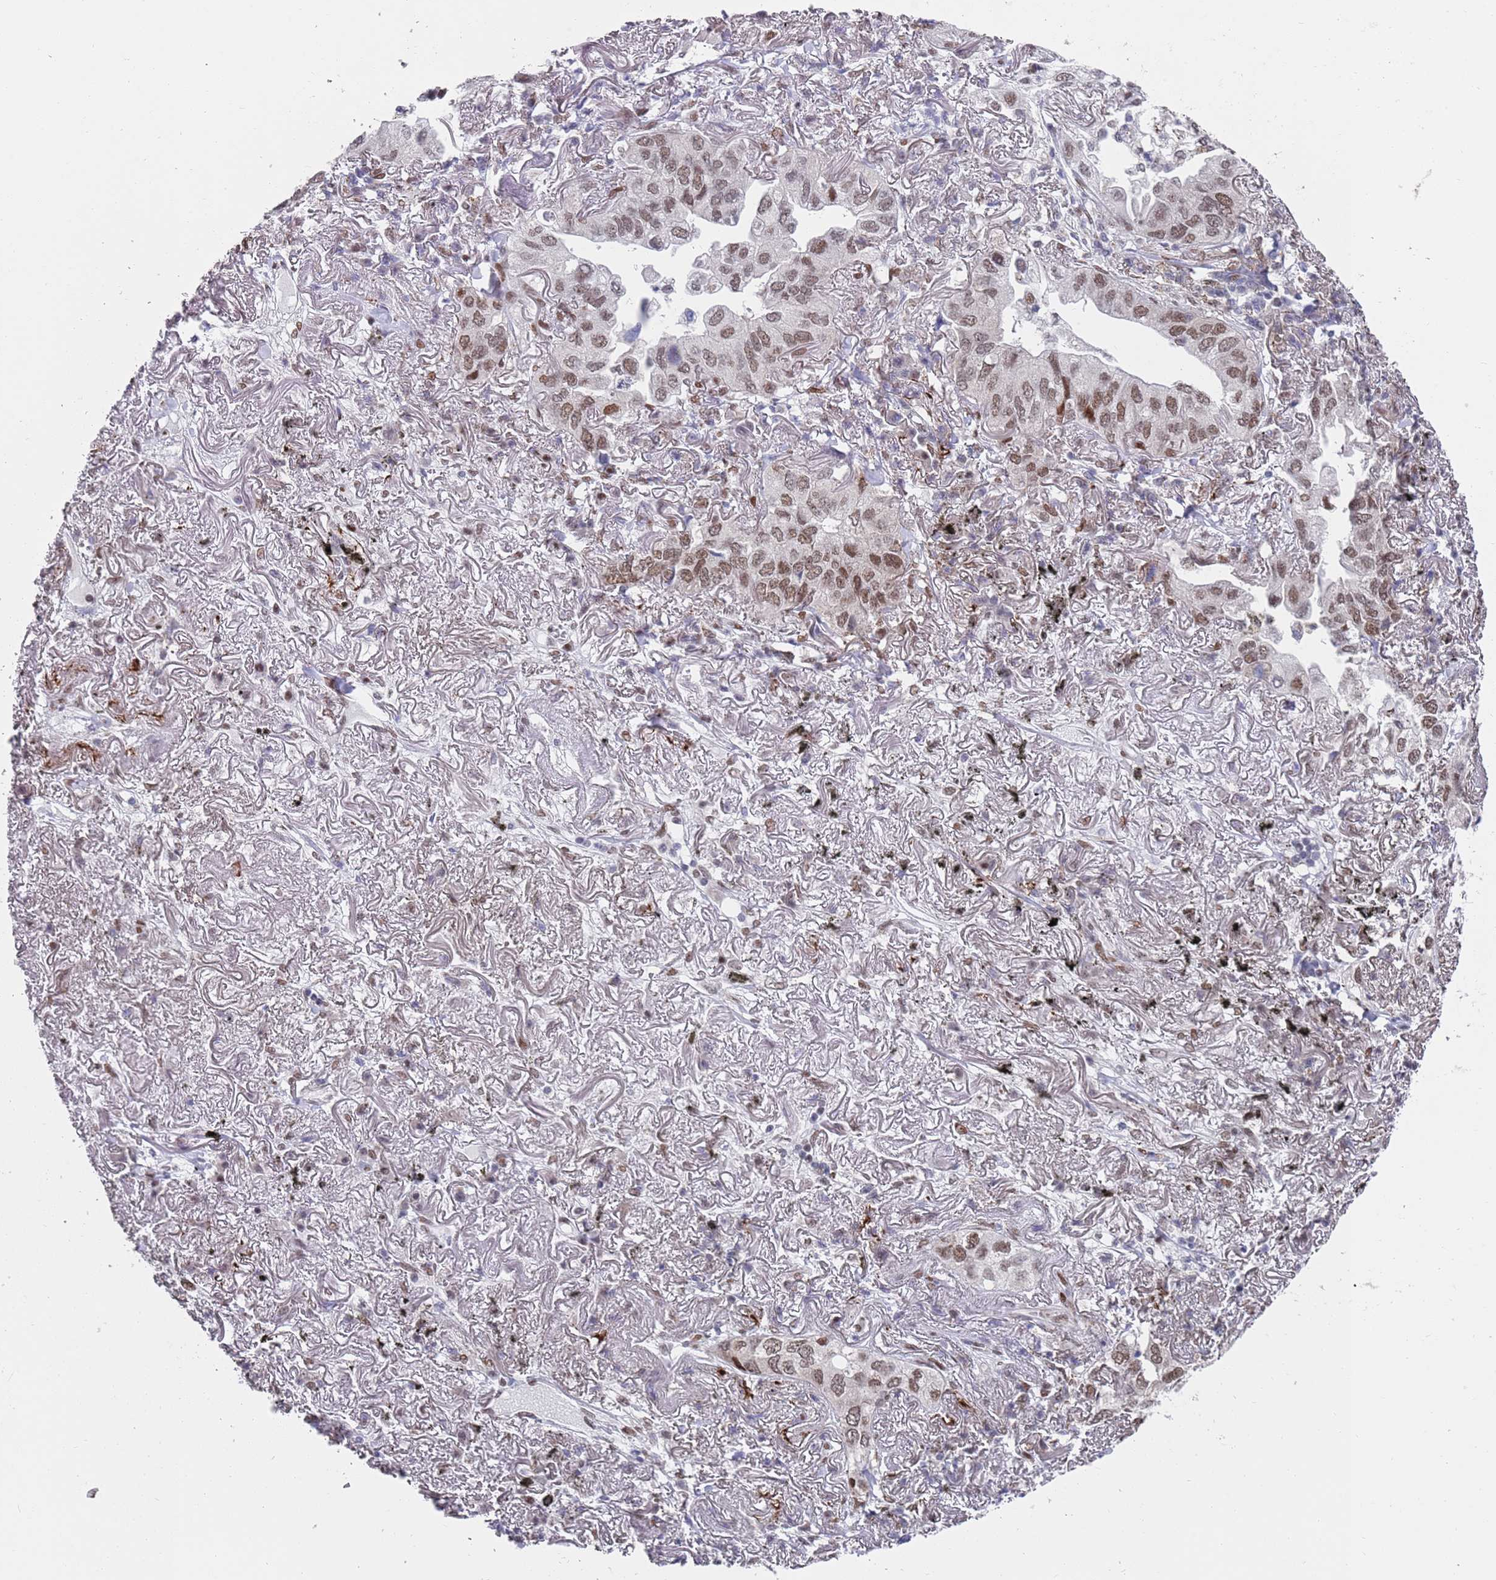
{"staining": {"intensity": "moderate", "quantity": ">75%", "location": "nuclear"}, "tissue": "lung cancer", "cell_type": "Tumor cells", "image_type": "cancer", "snomed": [{"axis": "morphology", "description": "Adenocarcinoma, NOS"}, {"axis": "topography", "description": "Lung"}], "caption": "Lung cancer was stained to show a protein in brown. There is medium levels of moderate nuclear staining in about >75% of tumor cells. Using DAB (brown) and hematoxylin (blue) stains, captured at high magnification using brightfield microscopy.", "gene": "COPS6", "patient": {"sex": "male", "age": 65}}